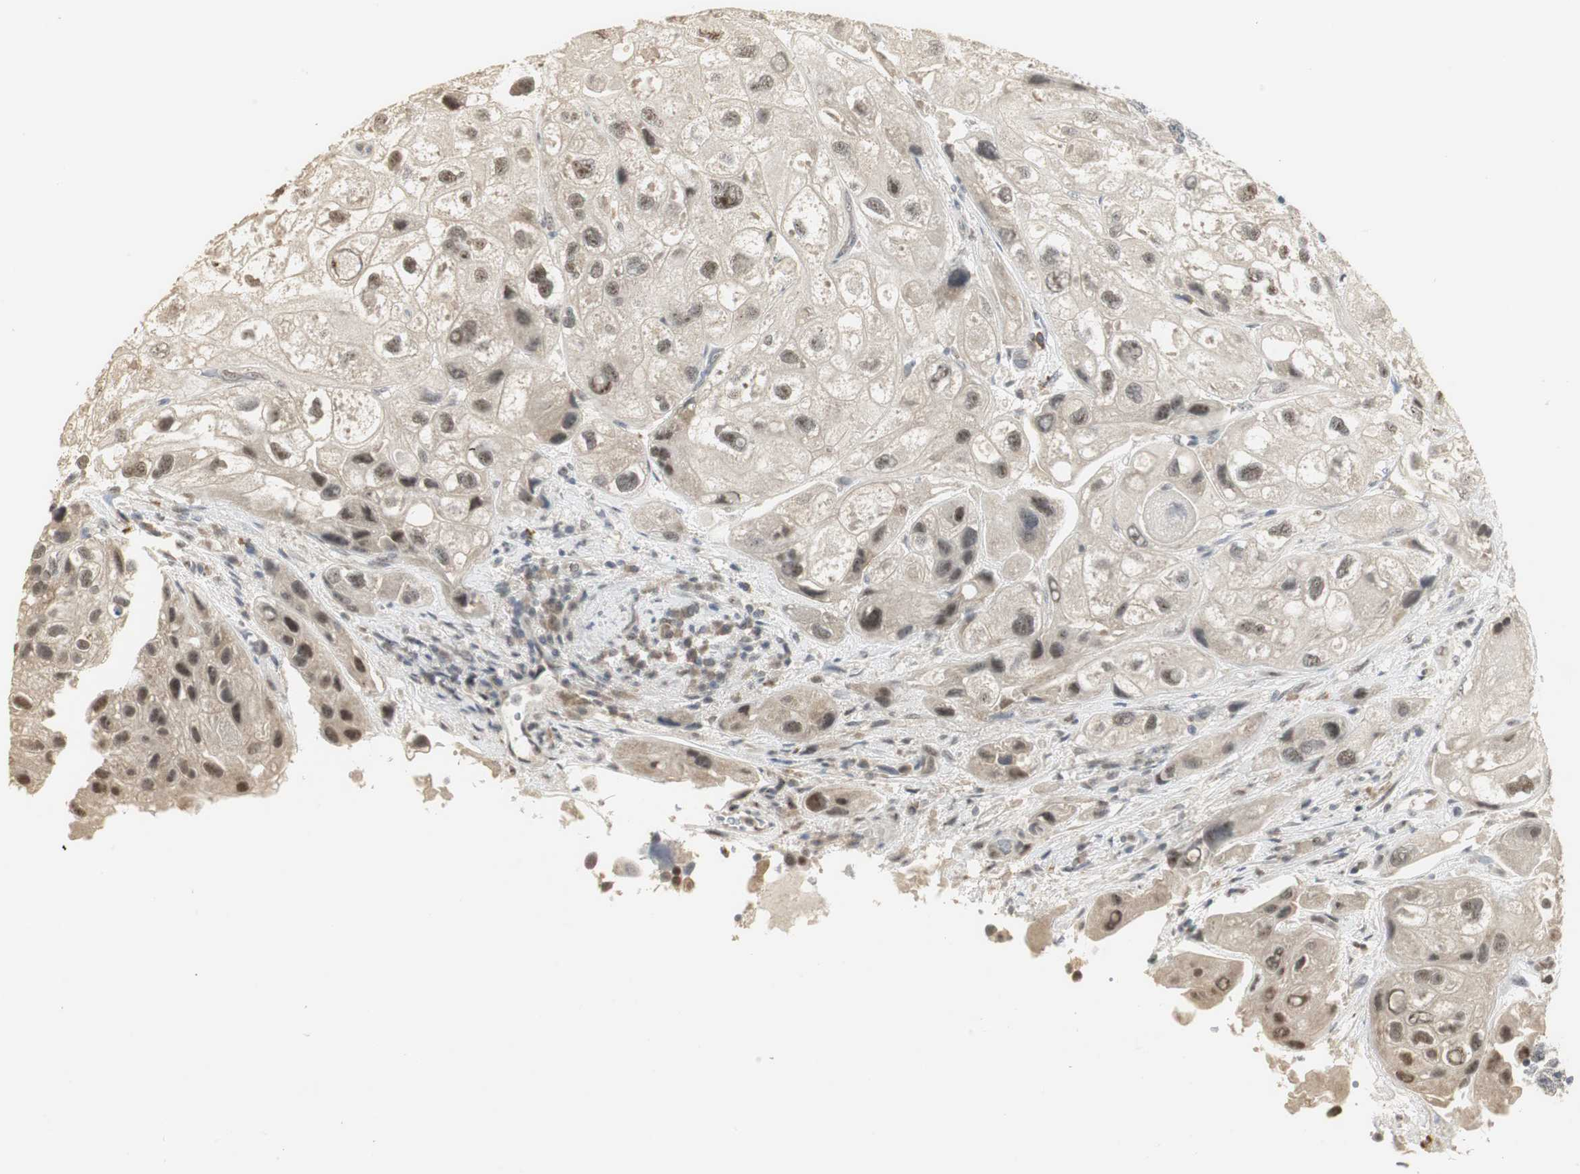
{"staining": {"intensity": "weak", "quantity": "<25%", "location": "cytoplasmic/membranous,nuclear"}, "tissue": "urothelial cancer", "cell_type": "Tumor cells", "image_type": "cancer", "snomed": [{"axis": "morphology", "description": "Urothelial carcinoma, High grade"}, {"axis": "topography", "description": "Urinary bladder"}], "caption": "Urothelial cancer was stained to show a protein in brown. There is no significant expression in tumor cells.", "gene": "ELOA", "patient": {"sex": "female", "age": 64}}